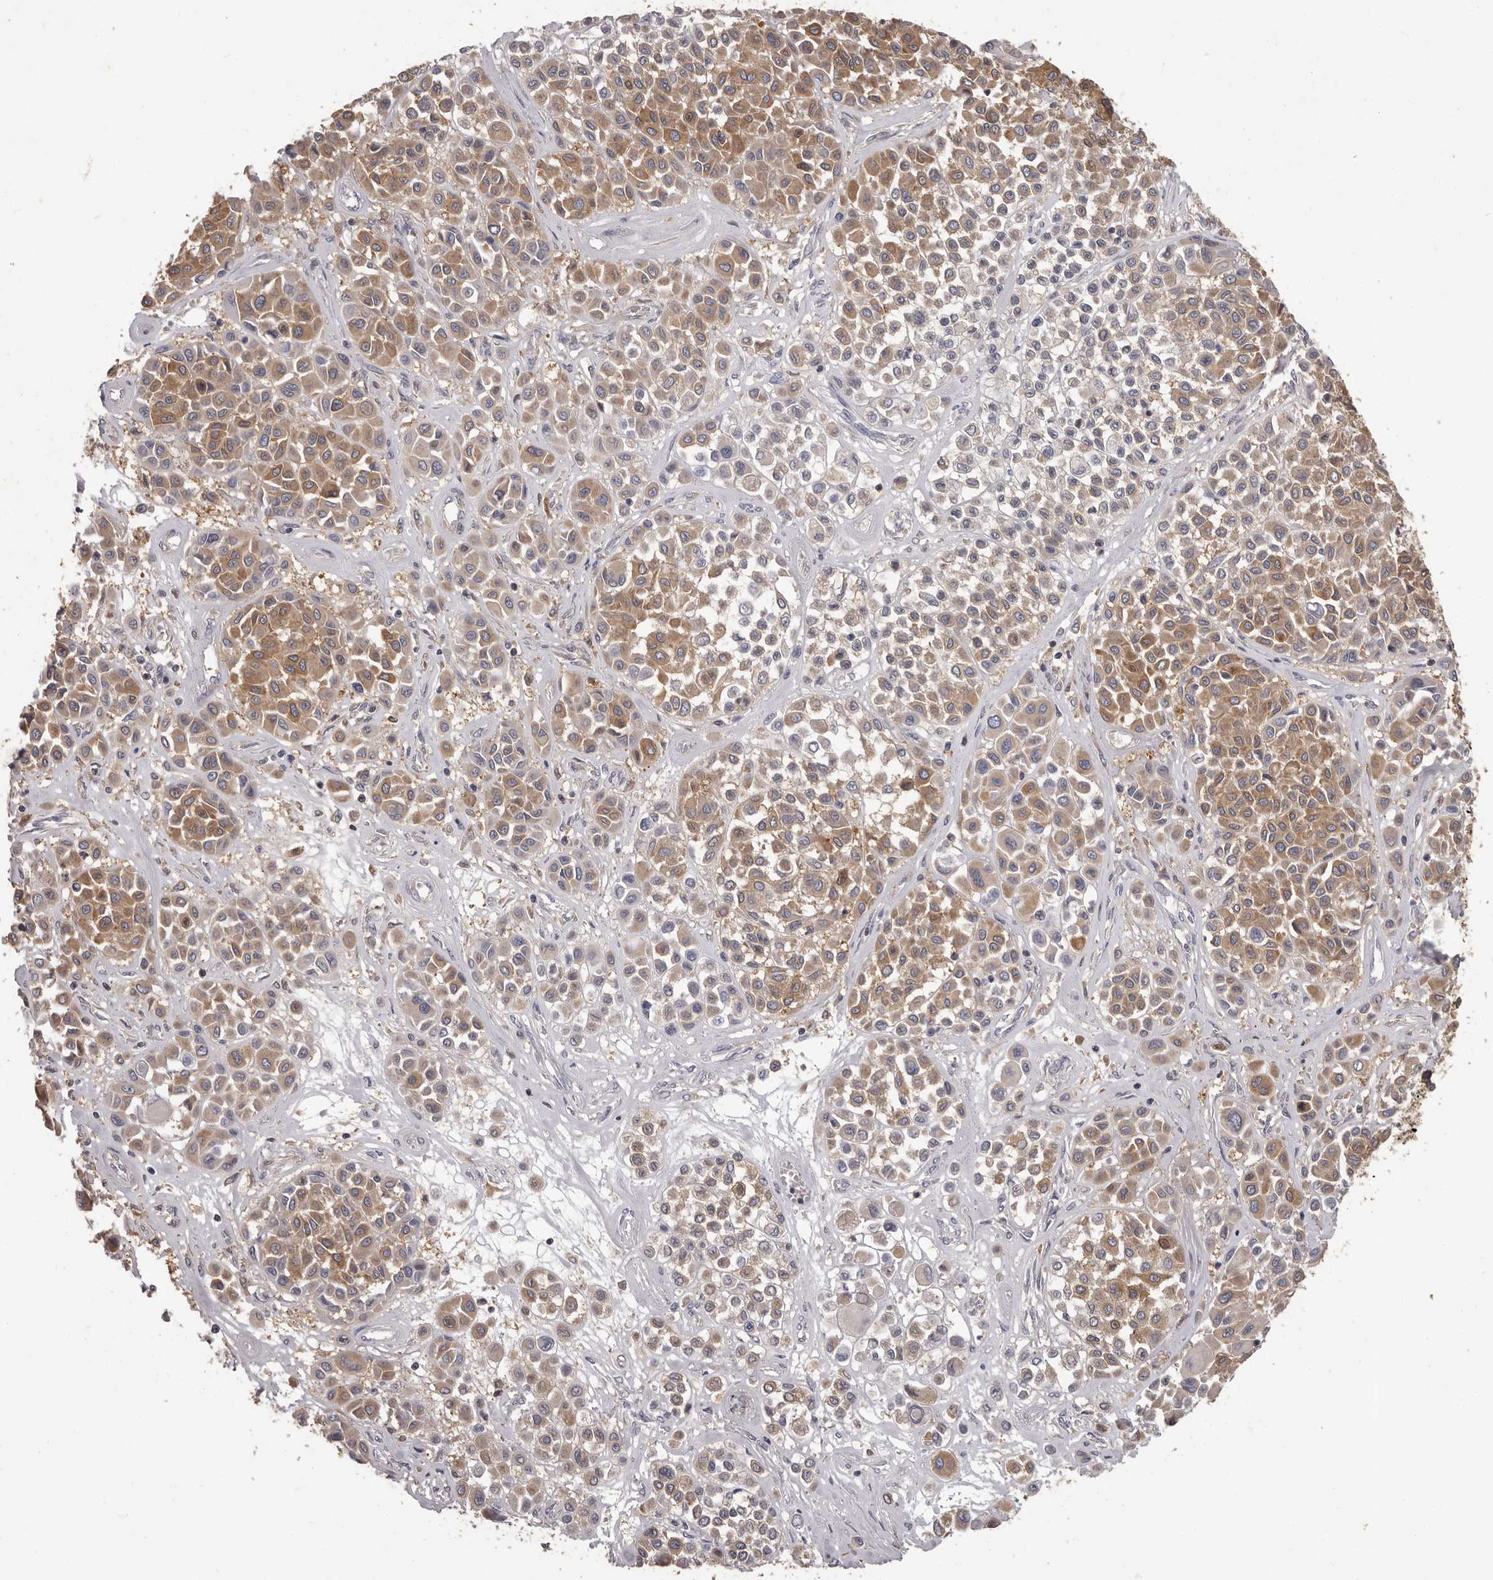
{"staining": {"intensity": "moderate", "quantity": ">75%", "location": "cytoplasmic/membranous"}, "tissue": "melanoma", "cell_type": "Tumor cells", "image_type": "cancer", "snomed": [{"axis": "morphology", "description": "Malignant melanoma, Metastatic site"}, {"axis": "topography", "description": "Soft tissue"}], "caption": "A brown stain labels moderate cytoplasmic/membranous positivity of a protein in melanoma tumor cells.", "gene": "APEH", "patient": {"sex": "male", "age": 41}}